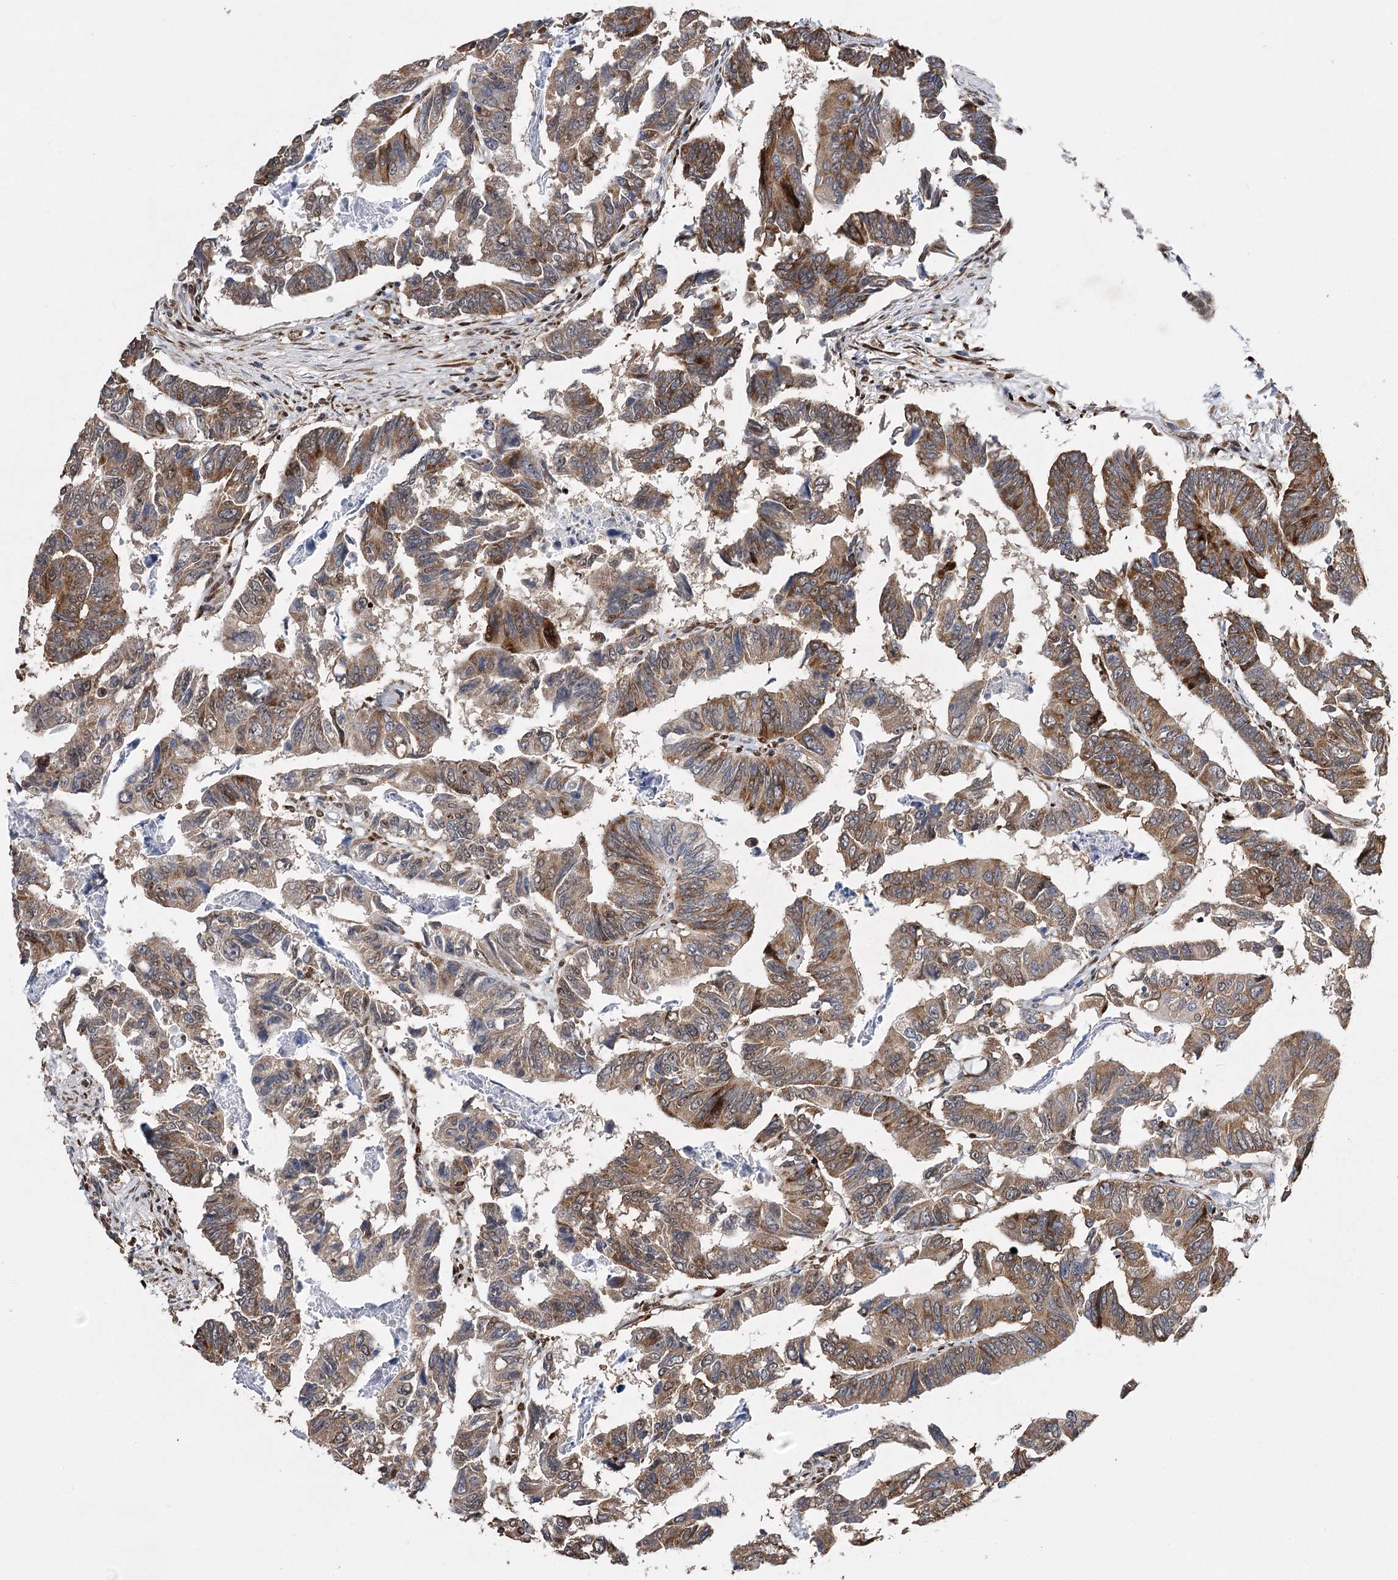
{"staining": {"intensity": "moderate", "quantity": ">75%", "location": "cytoplasmic/membranous"}, "tissue": "colorectal cancer", "cell_type": "Tumor cells", "image_type": "cancer", "snomed": [{"axis": "morphology", "description": "Adenocarcinoma, NOS"}, {"axis": "topography", "description": "Rectum"}], "caption": "The photomicrograph demonstrates immunohistochemical staining of colorectal cancer. There is moderate cytoplasmic/membranous expression is identified in about >75% of tumor cells.", "gene": "NFU1", "patient": {"sex": "female", "age": 65}}